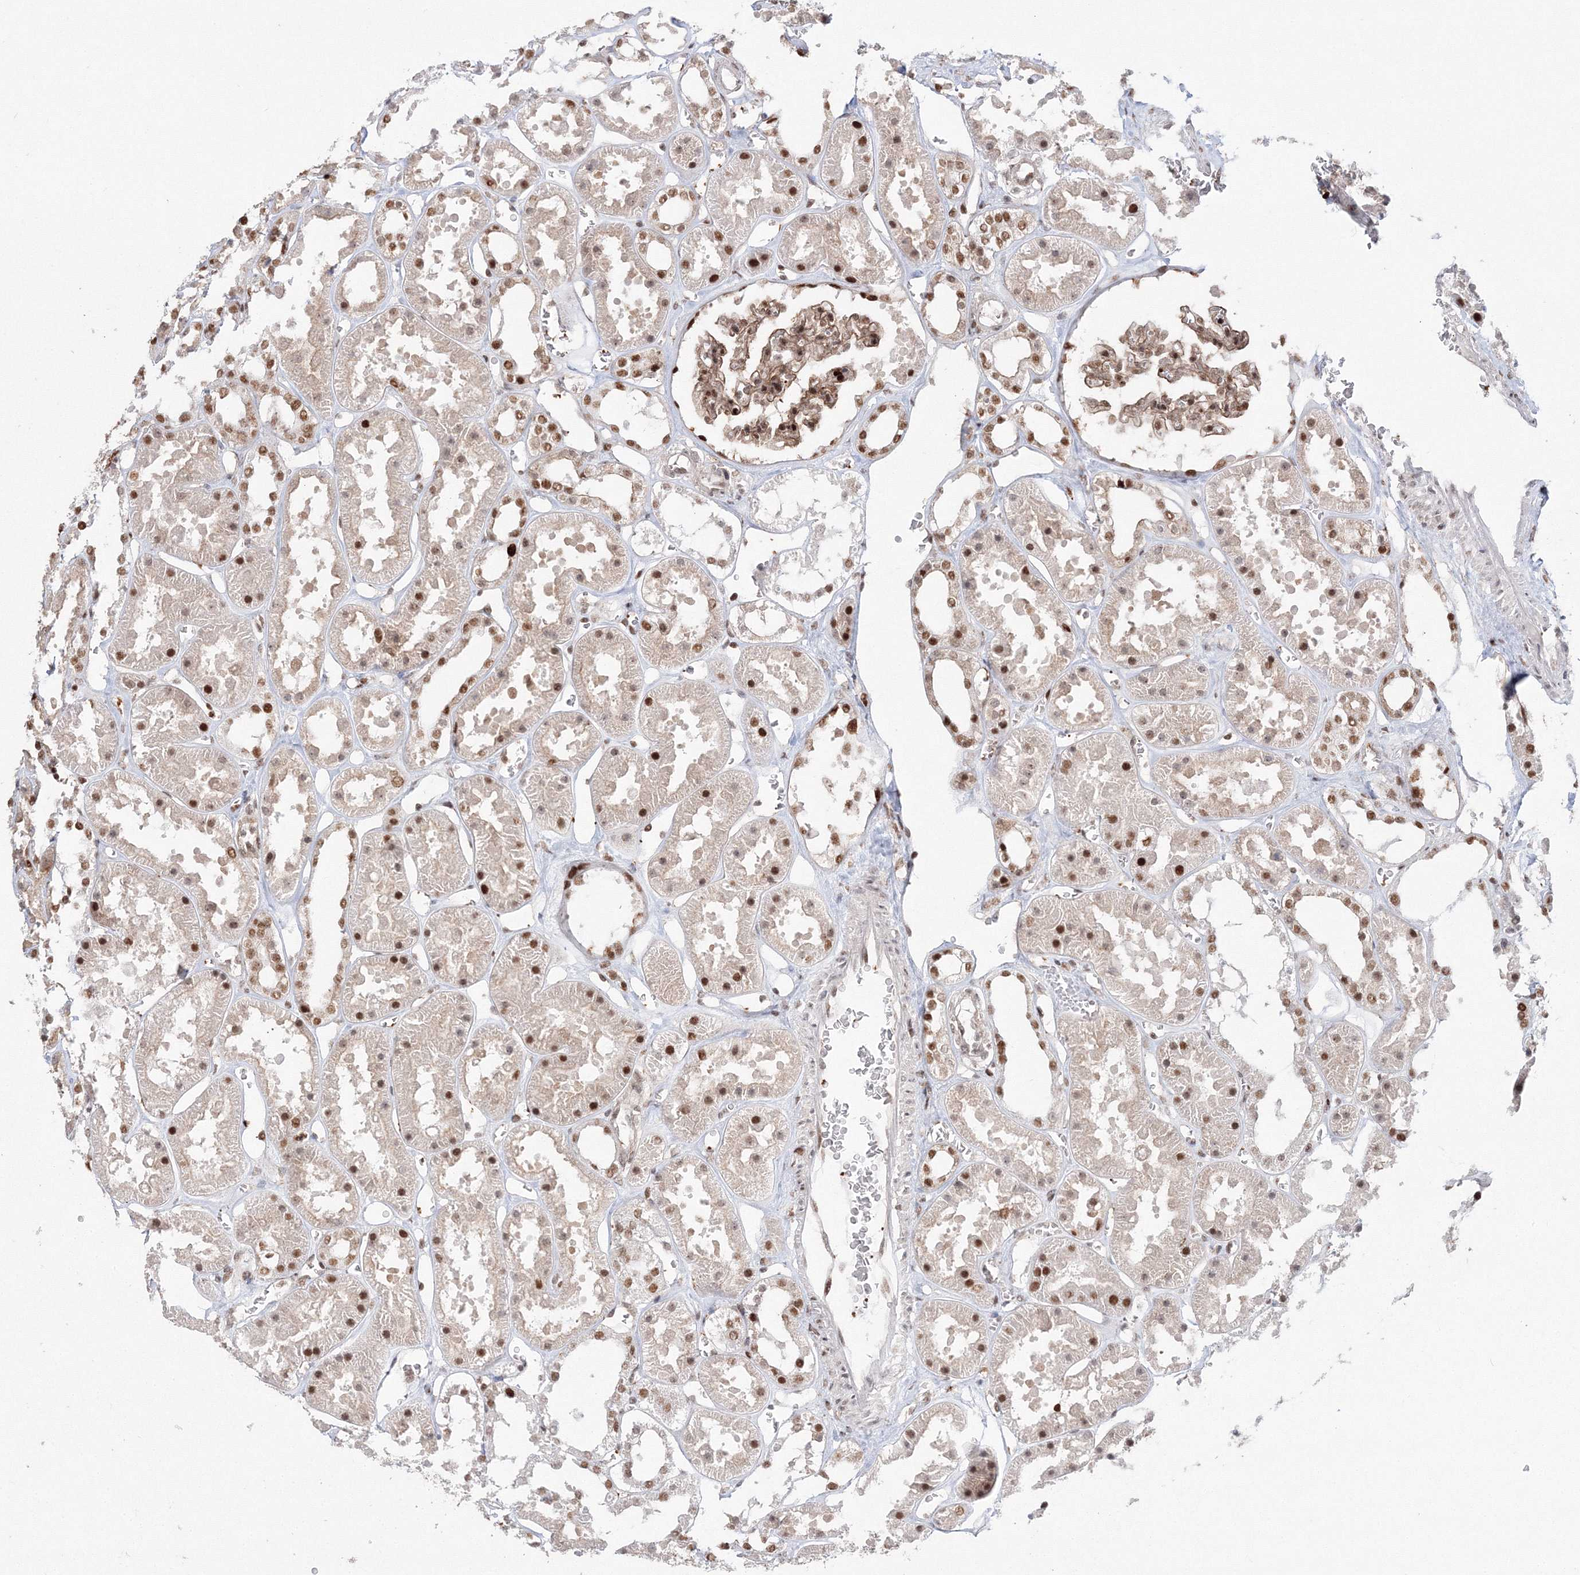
{"staining": {"intensity": "moderate", "quantity": ">75%", "location": "nuclear"}, "tissue": "kidney", "cell_type": "Cells in glomeruli", "image_type": "normal", "snomed": [{"axis": "morphology", "description": "Normal tissue, NOS"}, {"axis": "topography", "description": "Kidney"}], "caption": "This photomicrograph displays benign kidney stained with IHC to label a protein in brown. The nuclear of cells in glomeruli show moderate positivity for the protein. Nuclei are counter-stained blue.", "gene": "LIG1", "patient": {"sex": "female", "age": 41}}